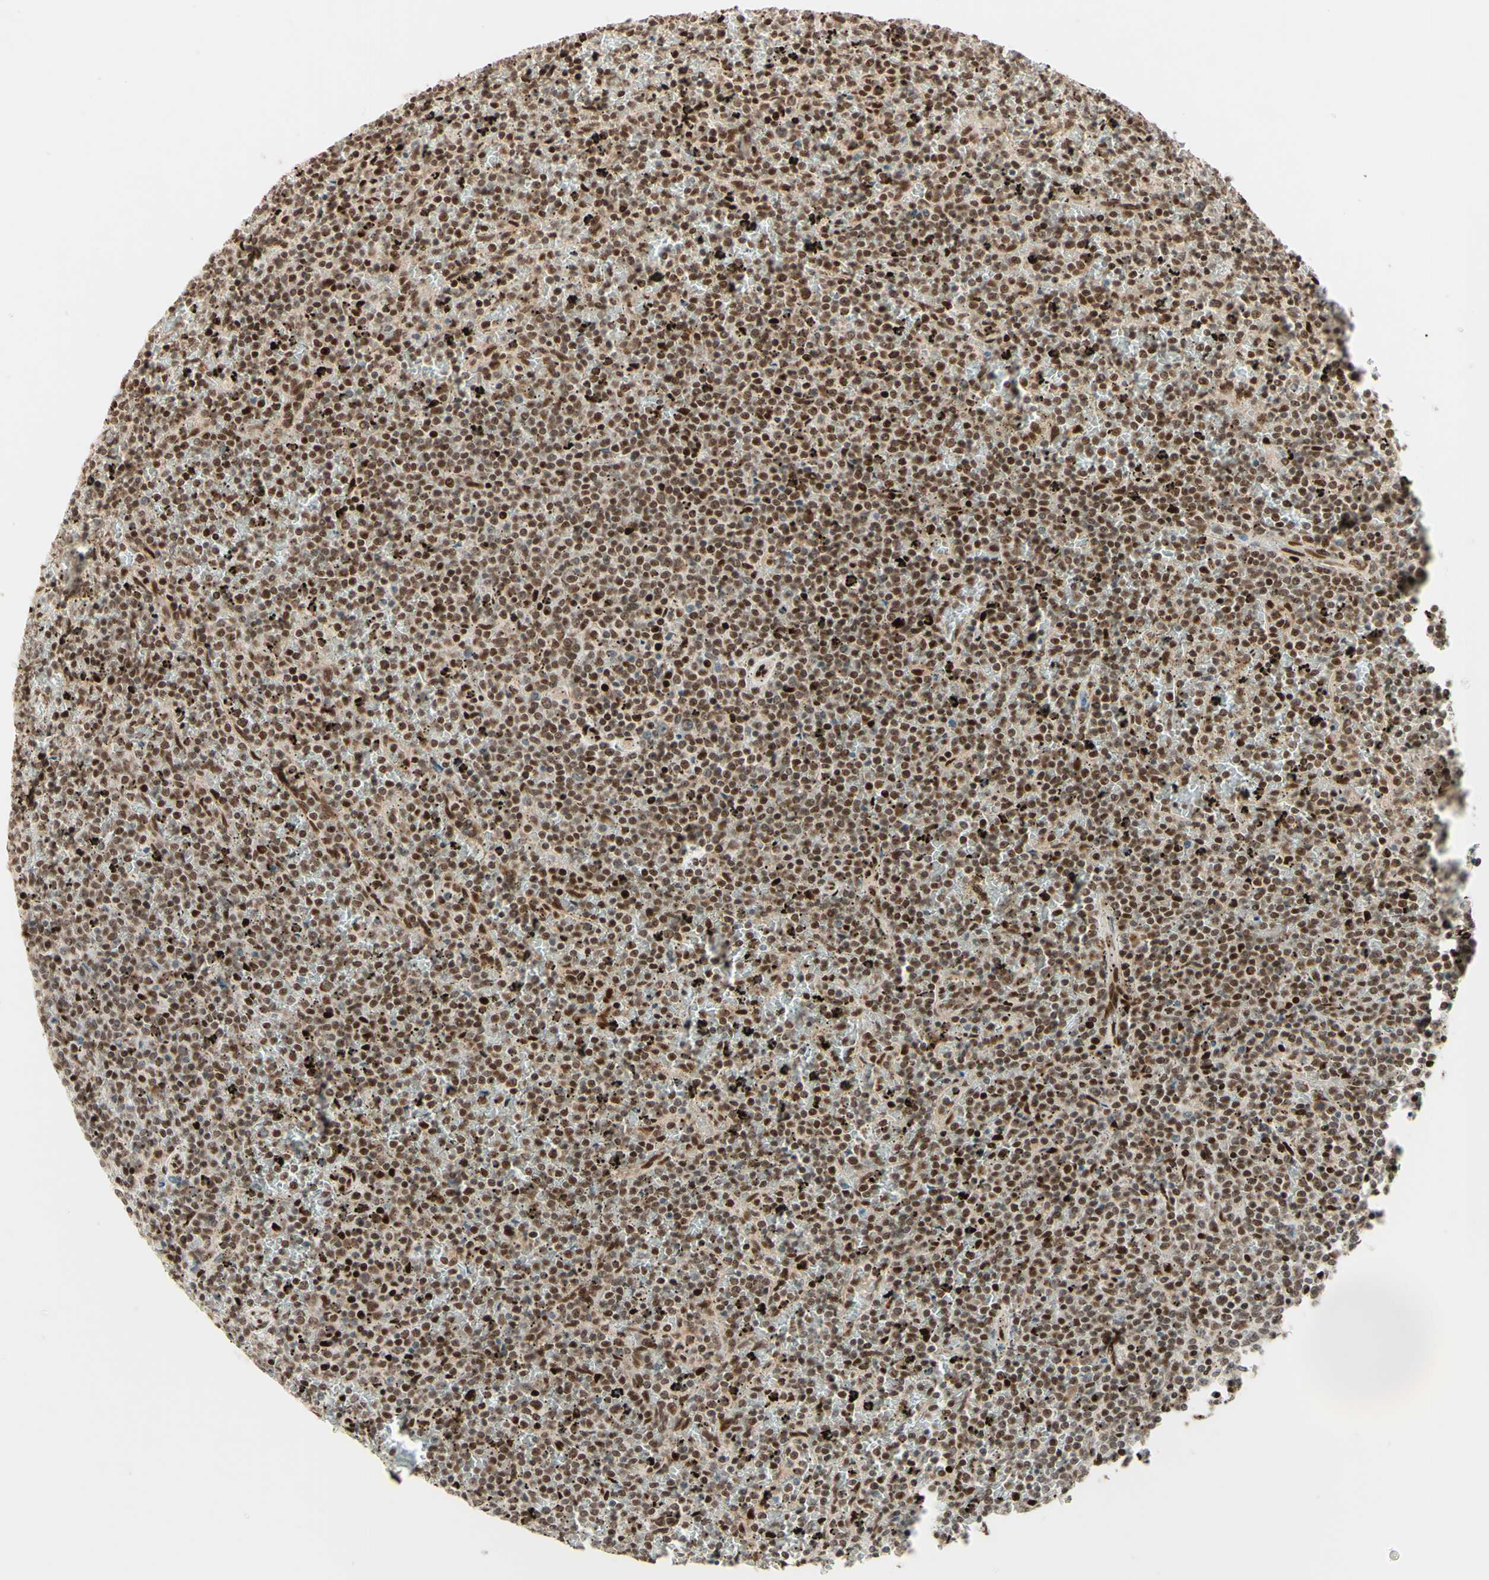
{"staining": {"intensity": "moderate", "quantity": ">75%", "location": "nuclear"}, "tissue": "lymphoma", "cell_type": "Tumor cells", "image_type": "cancer", "snomed": [{"axis": "morphology", "description": "Malignant lymphoma, non-Hodgkin's type, Low grade"}, {"axis": "topography", "description": "Spleen"}], "caption": "Immunohistochemical staining of human lymphoma reveals moderate nuclear protein positivity in about >75% of tumor cells.", "gene": "NR3C1", "patient": {"sex": "female", "age": 77}}